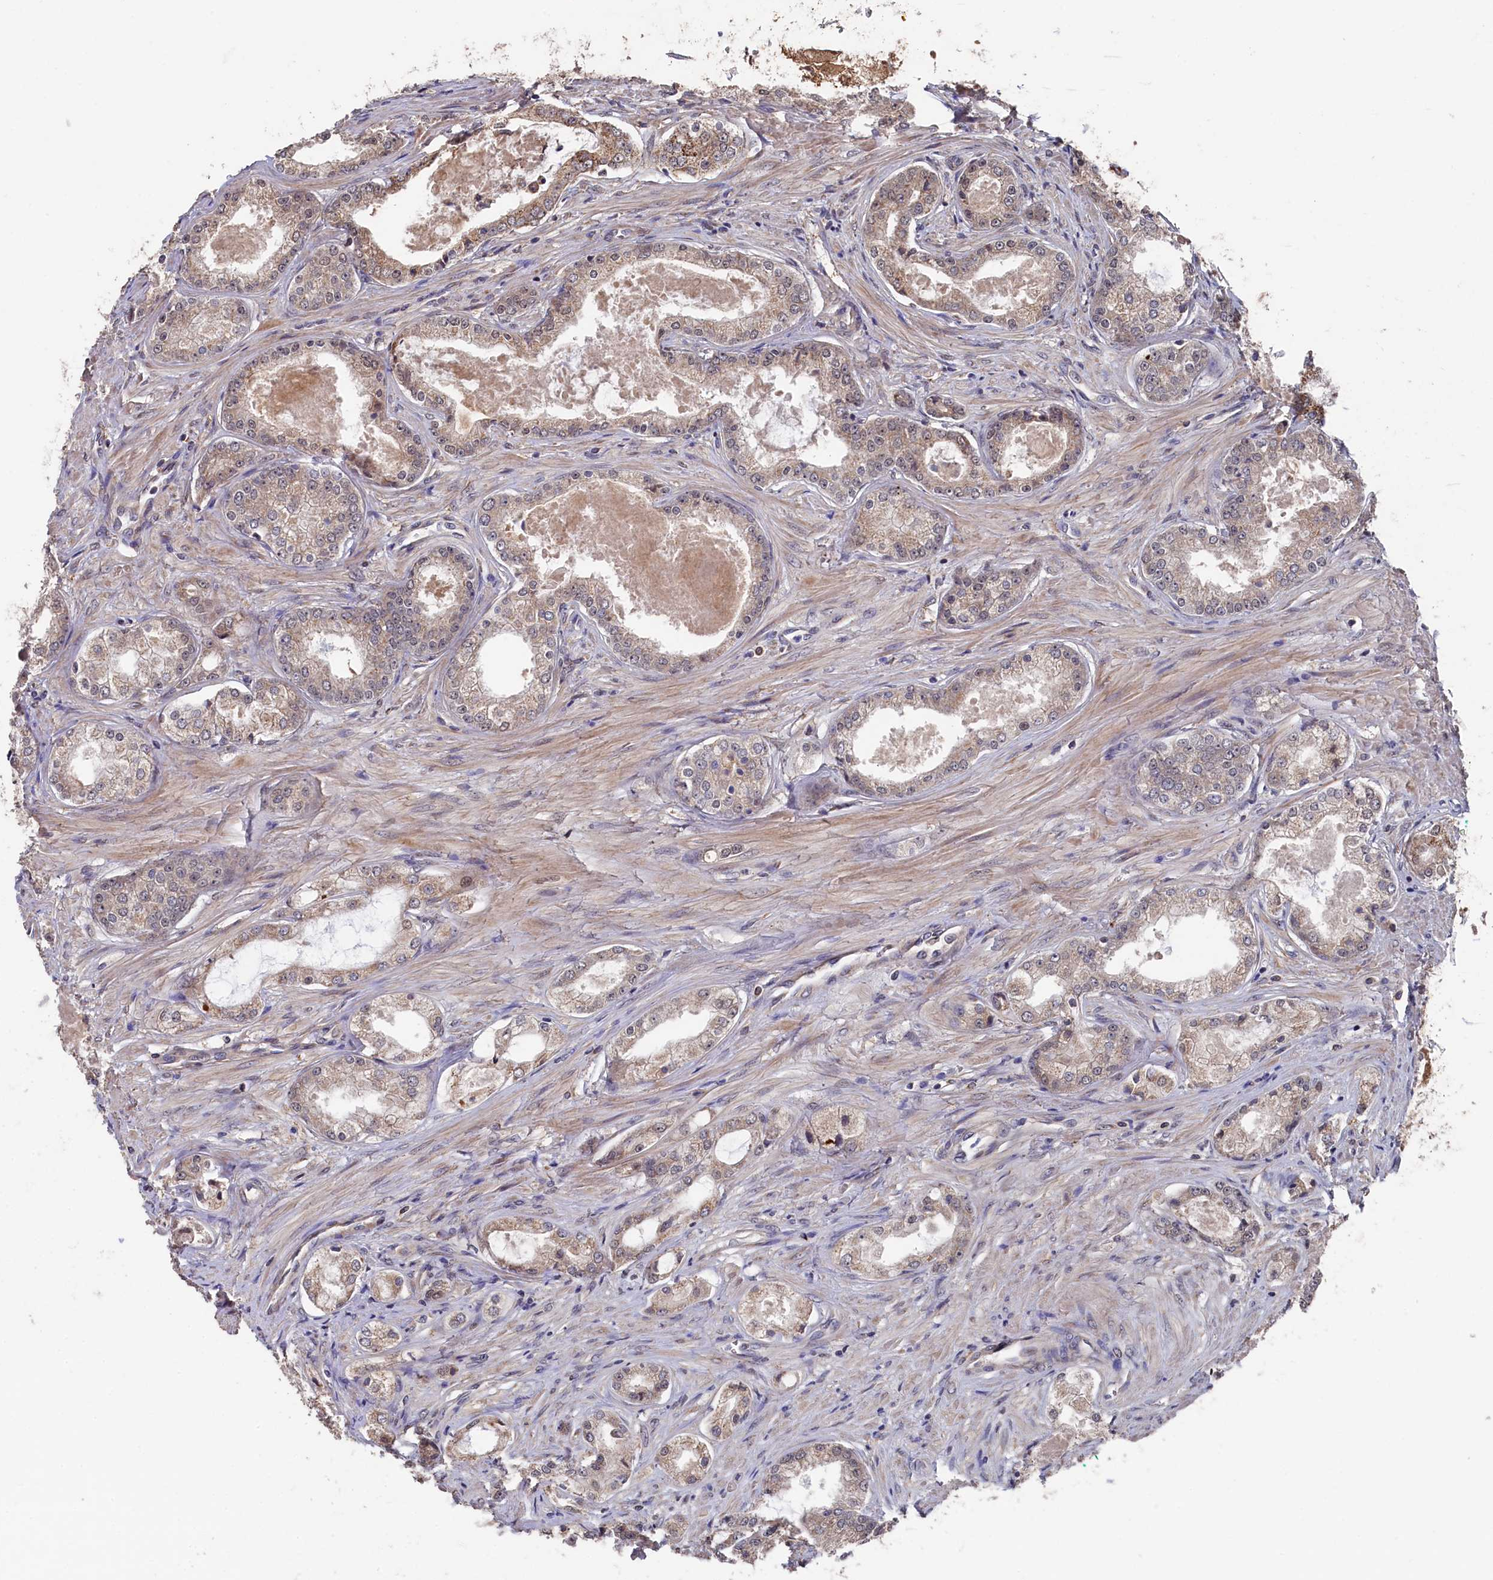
{"staining": {"intensity": "weak", "quantity": "25%-75%", "location": "cytoplasmic/membranous"}, "tissue": "prostate cancer", "cell_type": "Tumor cells", "image_type": "cancer", "snomed": [{"axis": "morphology", "description": "Adenocarcinoma, Low grade"}, {"axis": "topography", "description": "Prostate"}], "caption": "Weak cytoplasmic/membranous positivity for a protein is appreciated in approximately 25%-75% of tumor cells of prostate low-grade adenocarcinoma using IHC.", "gene": "SLC12A4", "patient": {"sex": "male", "age": 68}}